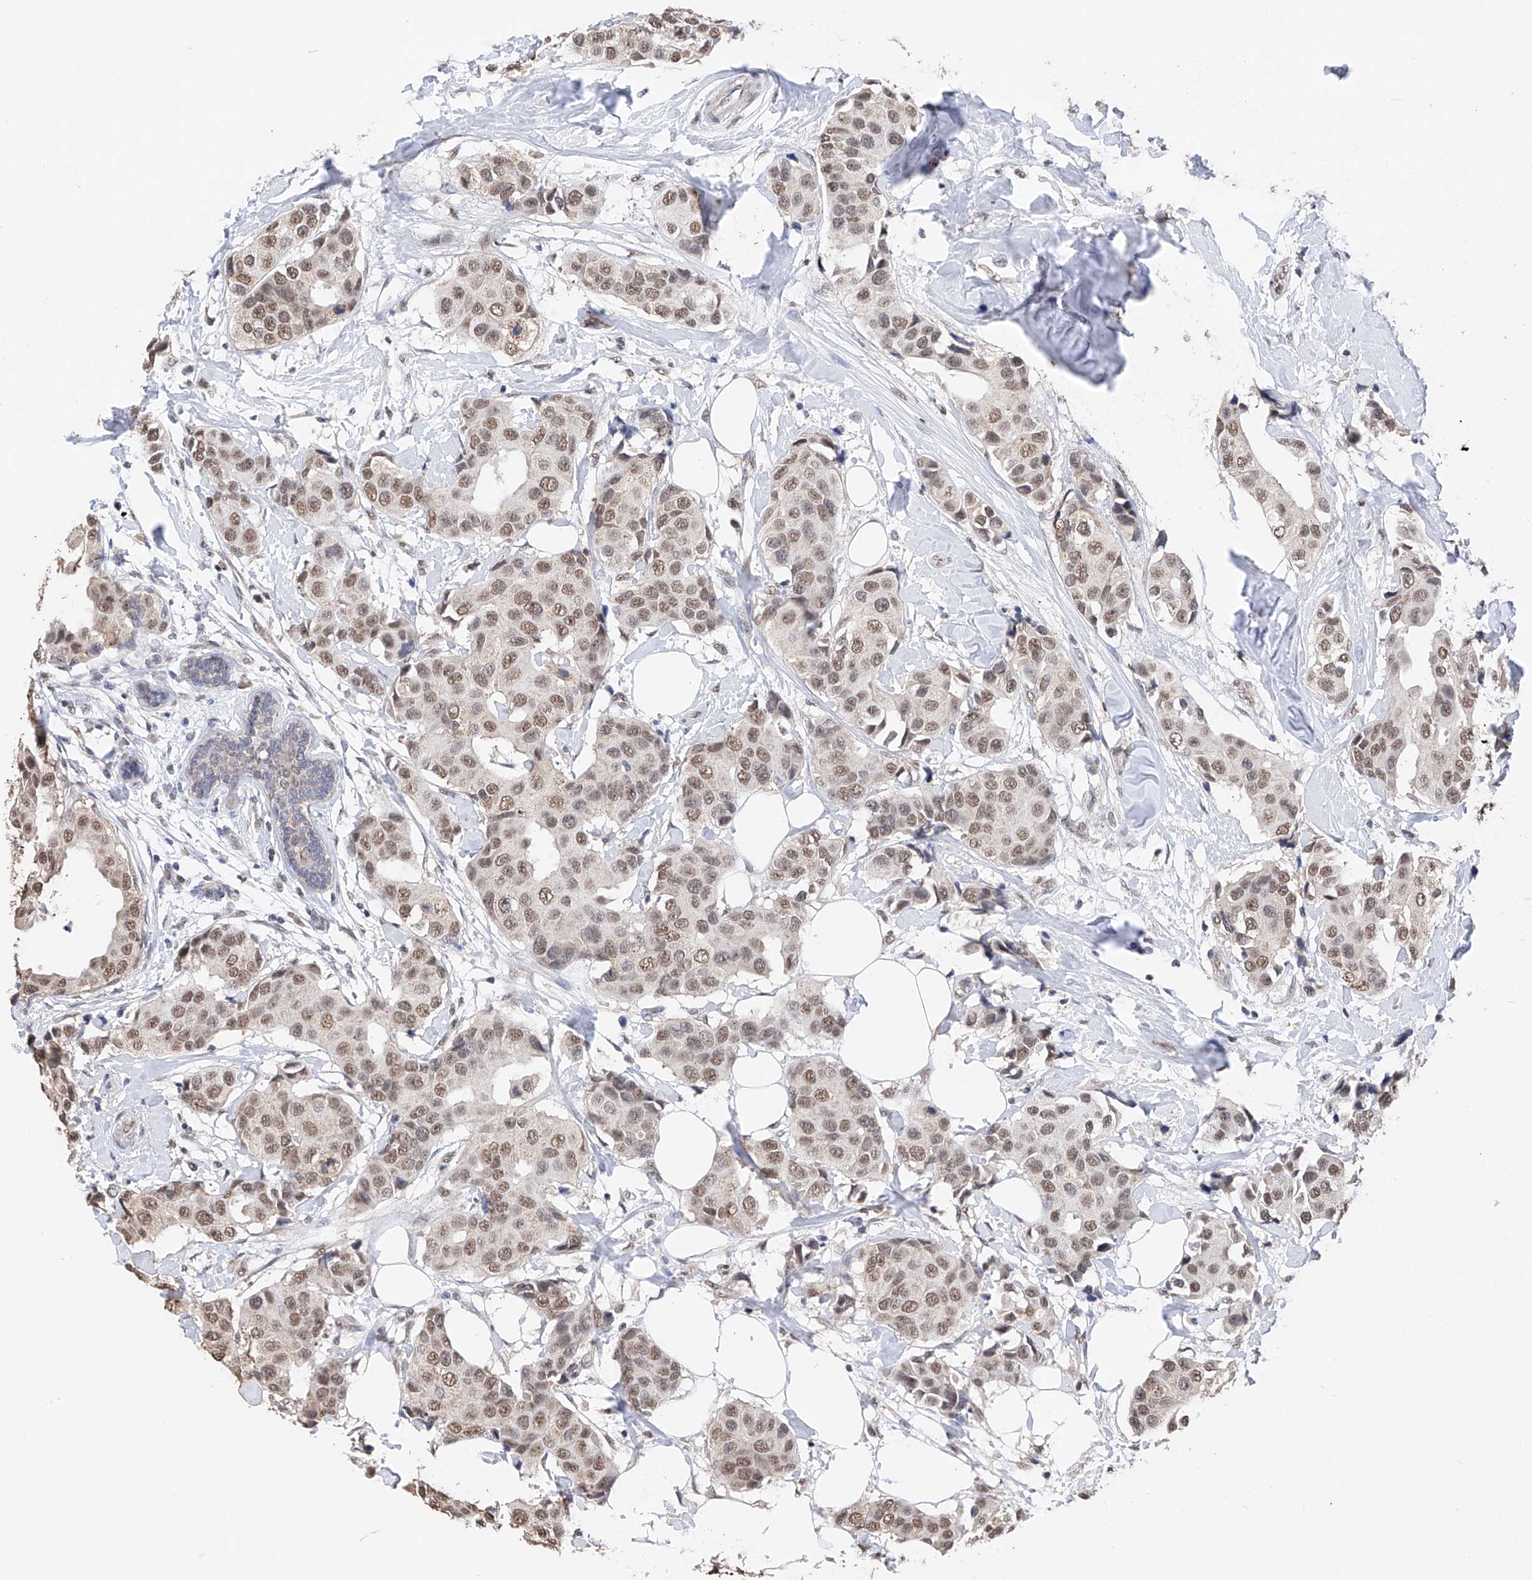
{"staining": {"intensity": "moderate", "quantity": ">75%", "location": "nuclear"}, "tissue": "breast cancer", "cell_type": "Tumor cells", "image_type": "cancer", "snomed": [{"axis": "morphology", "description": "Normal tissue, NOS"}, {"axis": "morphology", "description": "Duct carcinoma"}, {"axis": "topography", "description": "Breast"}], "caption": "A micrograph showing moderate nuclear expression in approximately >75% of tumor cells in breast invasive ductal carcinoma, as visualized by brown immunohistochemical staining.", "gene": "DMAP1", "patient": {"sex": "female", "age": 39}}